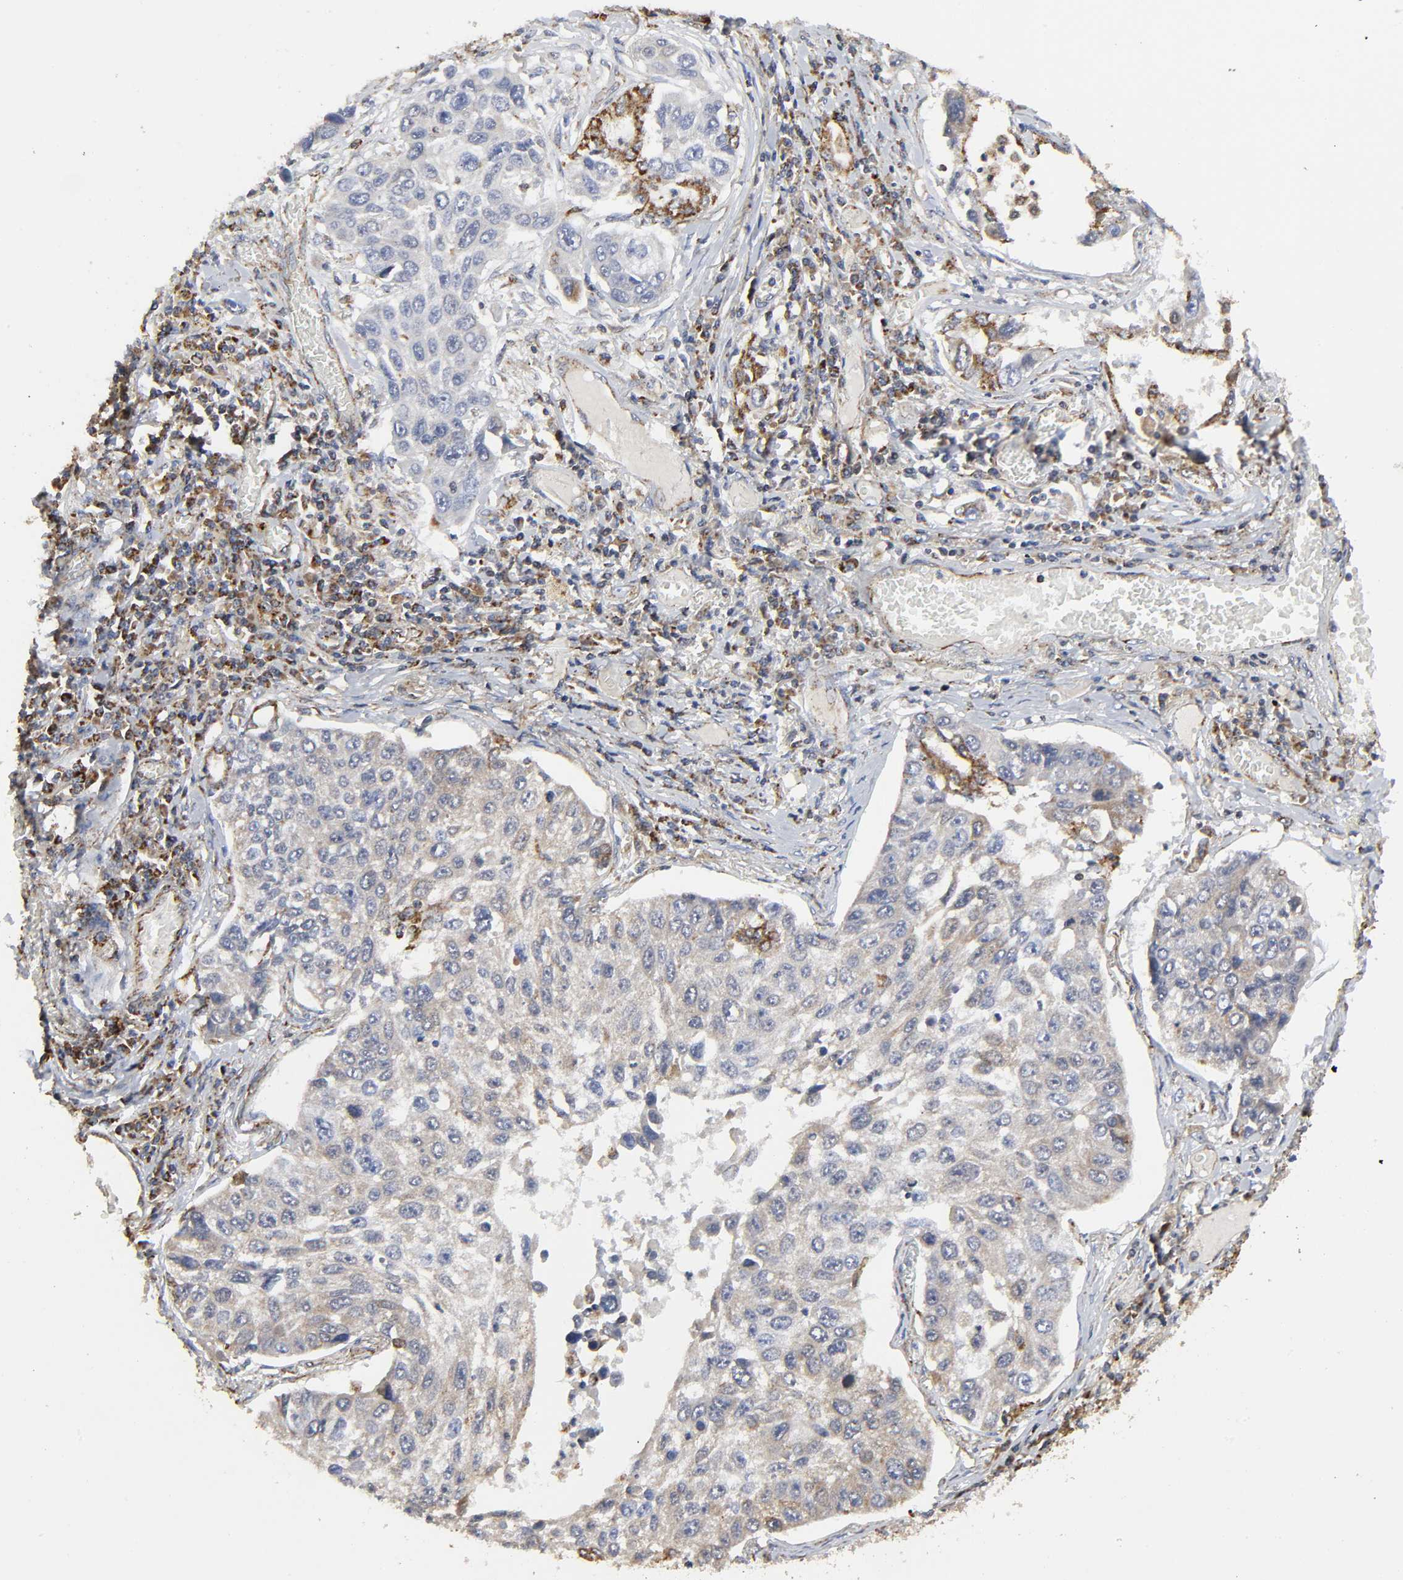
{"staining": {"intensity": "weak", "quantity": "25%-75%", "location": "cytoplasmic/membranous"}, "tissue": "lung cancer", "cell_type": "Tumor cells", "image_type": "cancer", "snomed": [{"axis": "morphology", "description": "Squamous cell carcinoma, NOS"}, {"axis": "topography", "description": "Lung"}], "caption": "The image reveals staining of lung cancer (squamous cell carcinoma), revealing weak cytoplasmic/membranous protein expression (brown color) within tumor cells.", "gene": "COX6B1", "patient": {"sex": "male", "age": 71}}